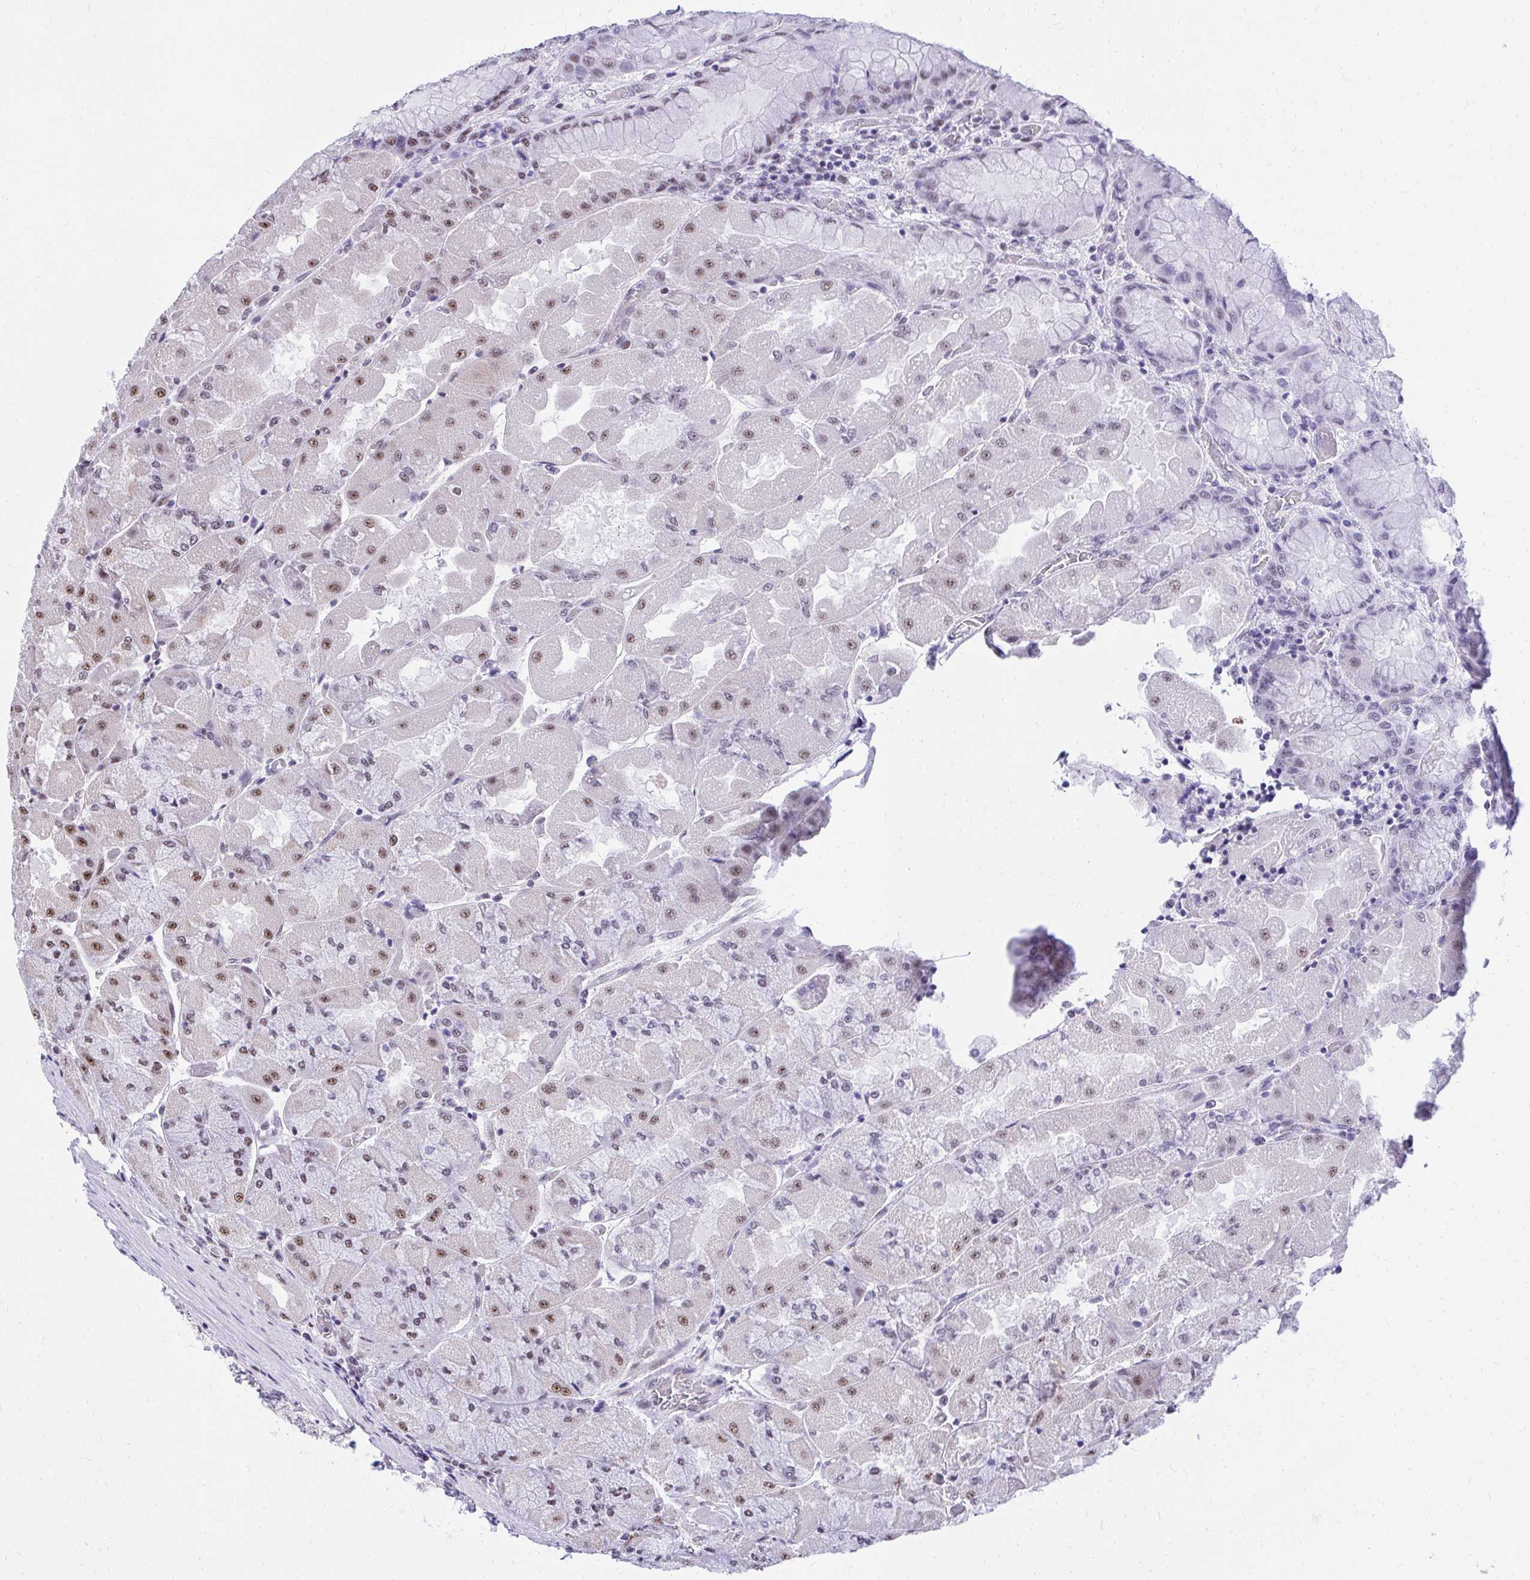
{"staining": {"intensity": "moderate", "quantity": ">75%", "location": "nuclear"}, "tissue": "stomach", "cell_type": "Glandular cells", "image_type": "normal", "snomed": [{"axis": "morphology", "description": "Normal tissue, NOS"}, {"axis": "topography", "description": "Stomach"}], "caption": "Glandular cells exhibit medium levels of moderate nuclear staining in about >75% of cells in unremarkable human stomach.", "gene": "SYNE4", "patient": {"sex": "female", "age": 61}}